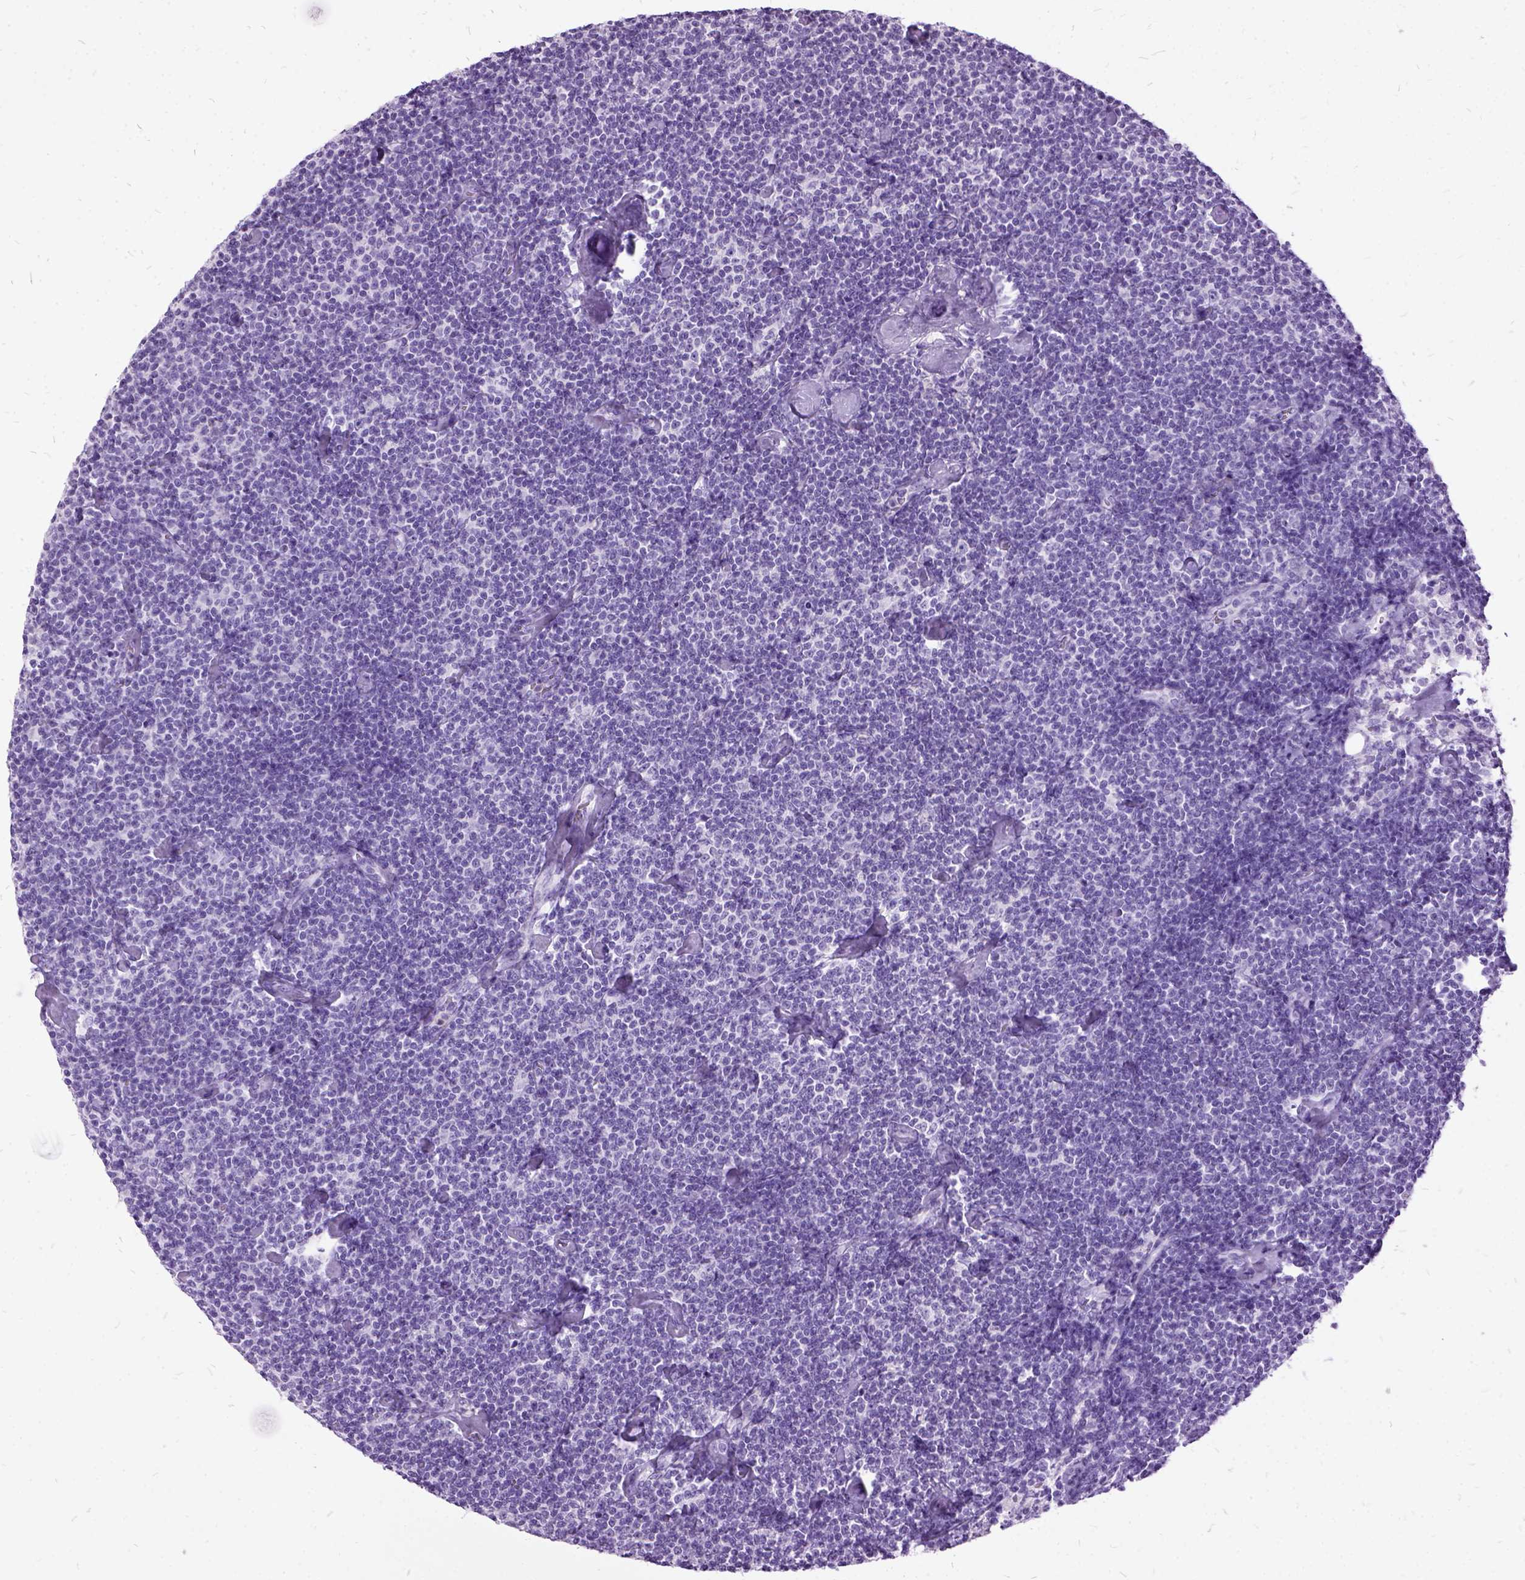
{"staining": {"intensity": "negative", "quantity": "none", "location": "none"}, "tissue": "lymphoma", "cell_type": "Tumor cells", "image_type": "cancer", "snomed": [{"axis": "morphology", "description": "Malignant lymphoma, non-Hodgkin's type, Low grade"}, {"axis": "topography", "description": "Lymph node"}], "caption": "There is no significant expression in tumor cells of low-grade malignant lymphoma, non-Hodgkin's type. Brightfield microscopy of IHC stained with DAB (3,3'-diaminobenzidine) (brown) and hematoxylin (blue), captured at high magnification.", "gene": "MME", "patient": {"sex": "male", "age": 81}}